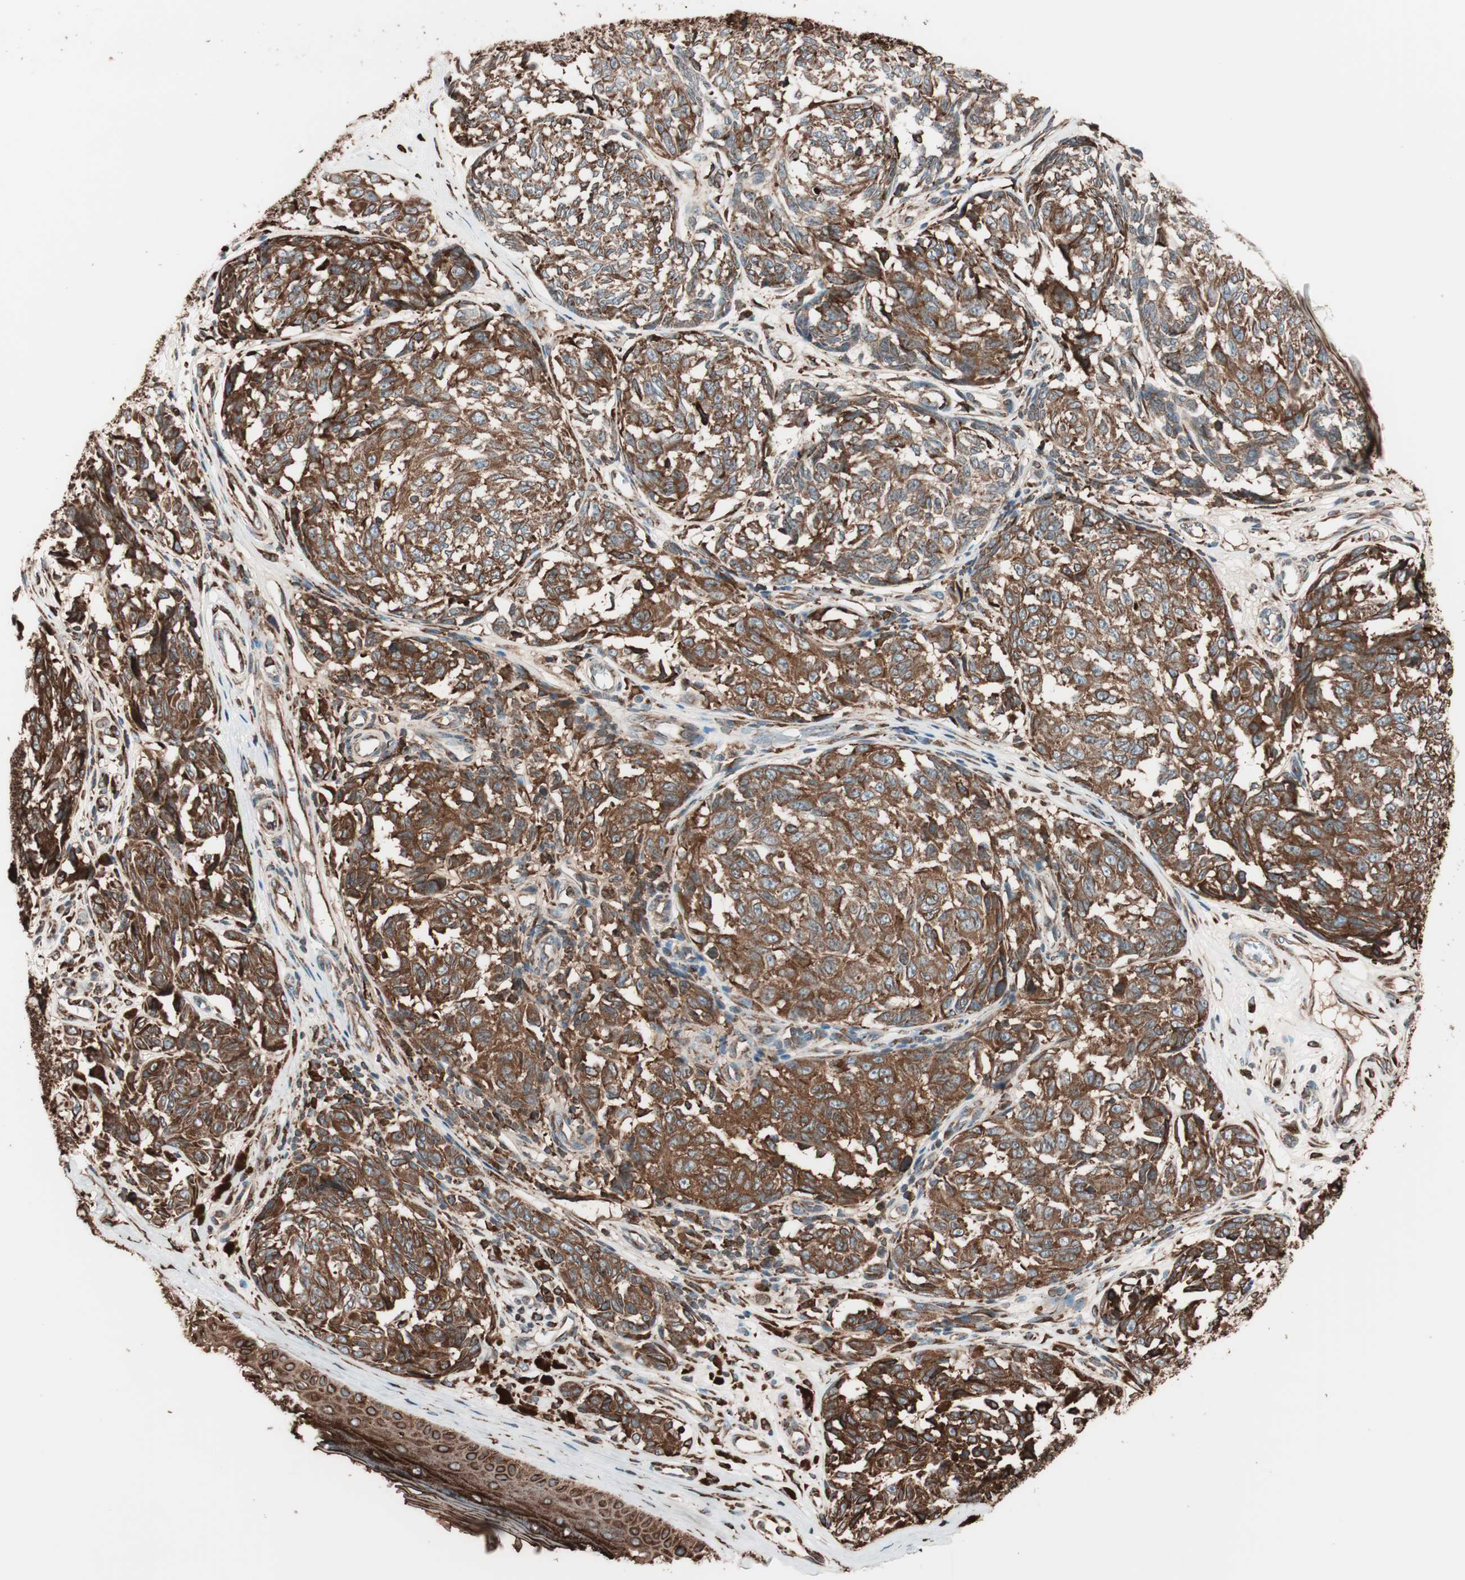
{"staining": {"intensity": "strong", "quantity": ">75%", "location": "cytoplasmic/membranous"}, "tissue": "melanoma", "cell_type": "Tumor cells", "image_type": "cancer", "snomed": [{"axis": "morphology", "description": "Malignant melanoma, NOS"}, {"axis": "topography", "description": "Skin"}], "caption": "Protein expression analysis of human malignant melanoma reveals strong cytoplasmic/membranous positivity in approximately >75% of tumor cells. (Brightfield microscopy of DAB IHC at high magnification).", "gene": "VEGFA", "patient": {"sex": "female", "age": 64}}